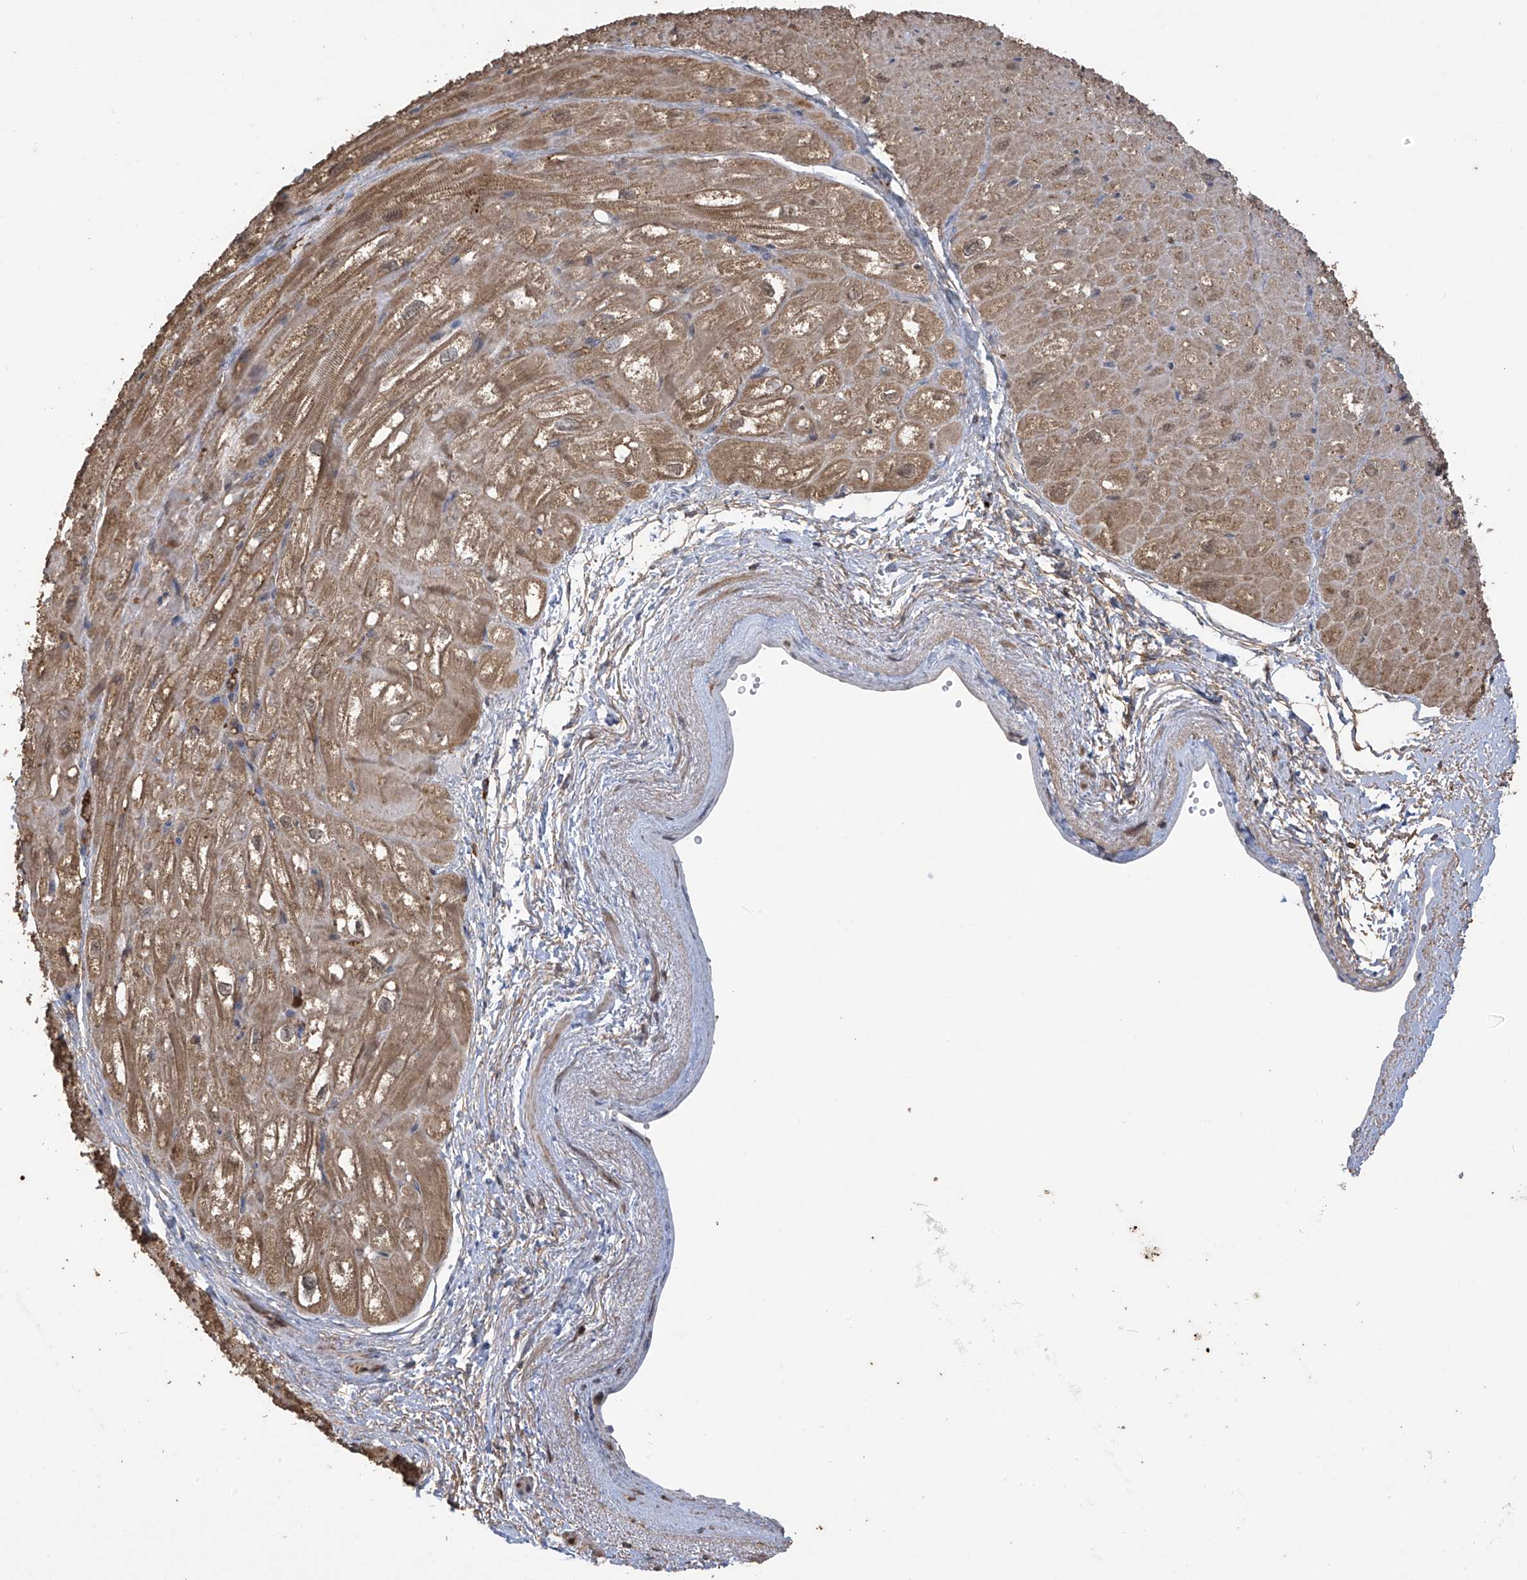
{"staining": {"intensity": "moderate", "quantity": ">75%", "location": "cytoplasmic/membranous"}, "tissue": "heart muscle", "cell_type": "Cardiomyocytes", "image_type": "normal", "snomed": [{"axis": "morphology", "description": "Normal tissue, NOS"}, {"axis": "topography", "description": "Heart"}], "caption": "The immunohistochemical stain labels moderate cytoplasmic/membranous positivity in cardiomyocytes of unremarkable heart muscle. (Stains: DAB in brown, nuclei in blue, Microscopy: brightfield microscopy at high magnification).", "gene": "PNPT1", "patient": {"sex": "male", "age": 50}}